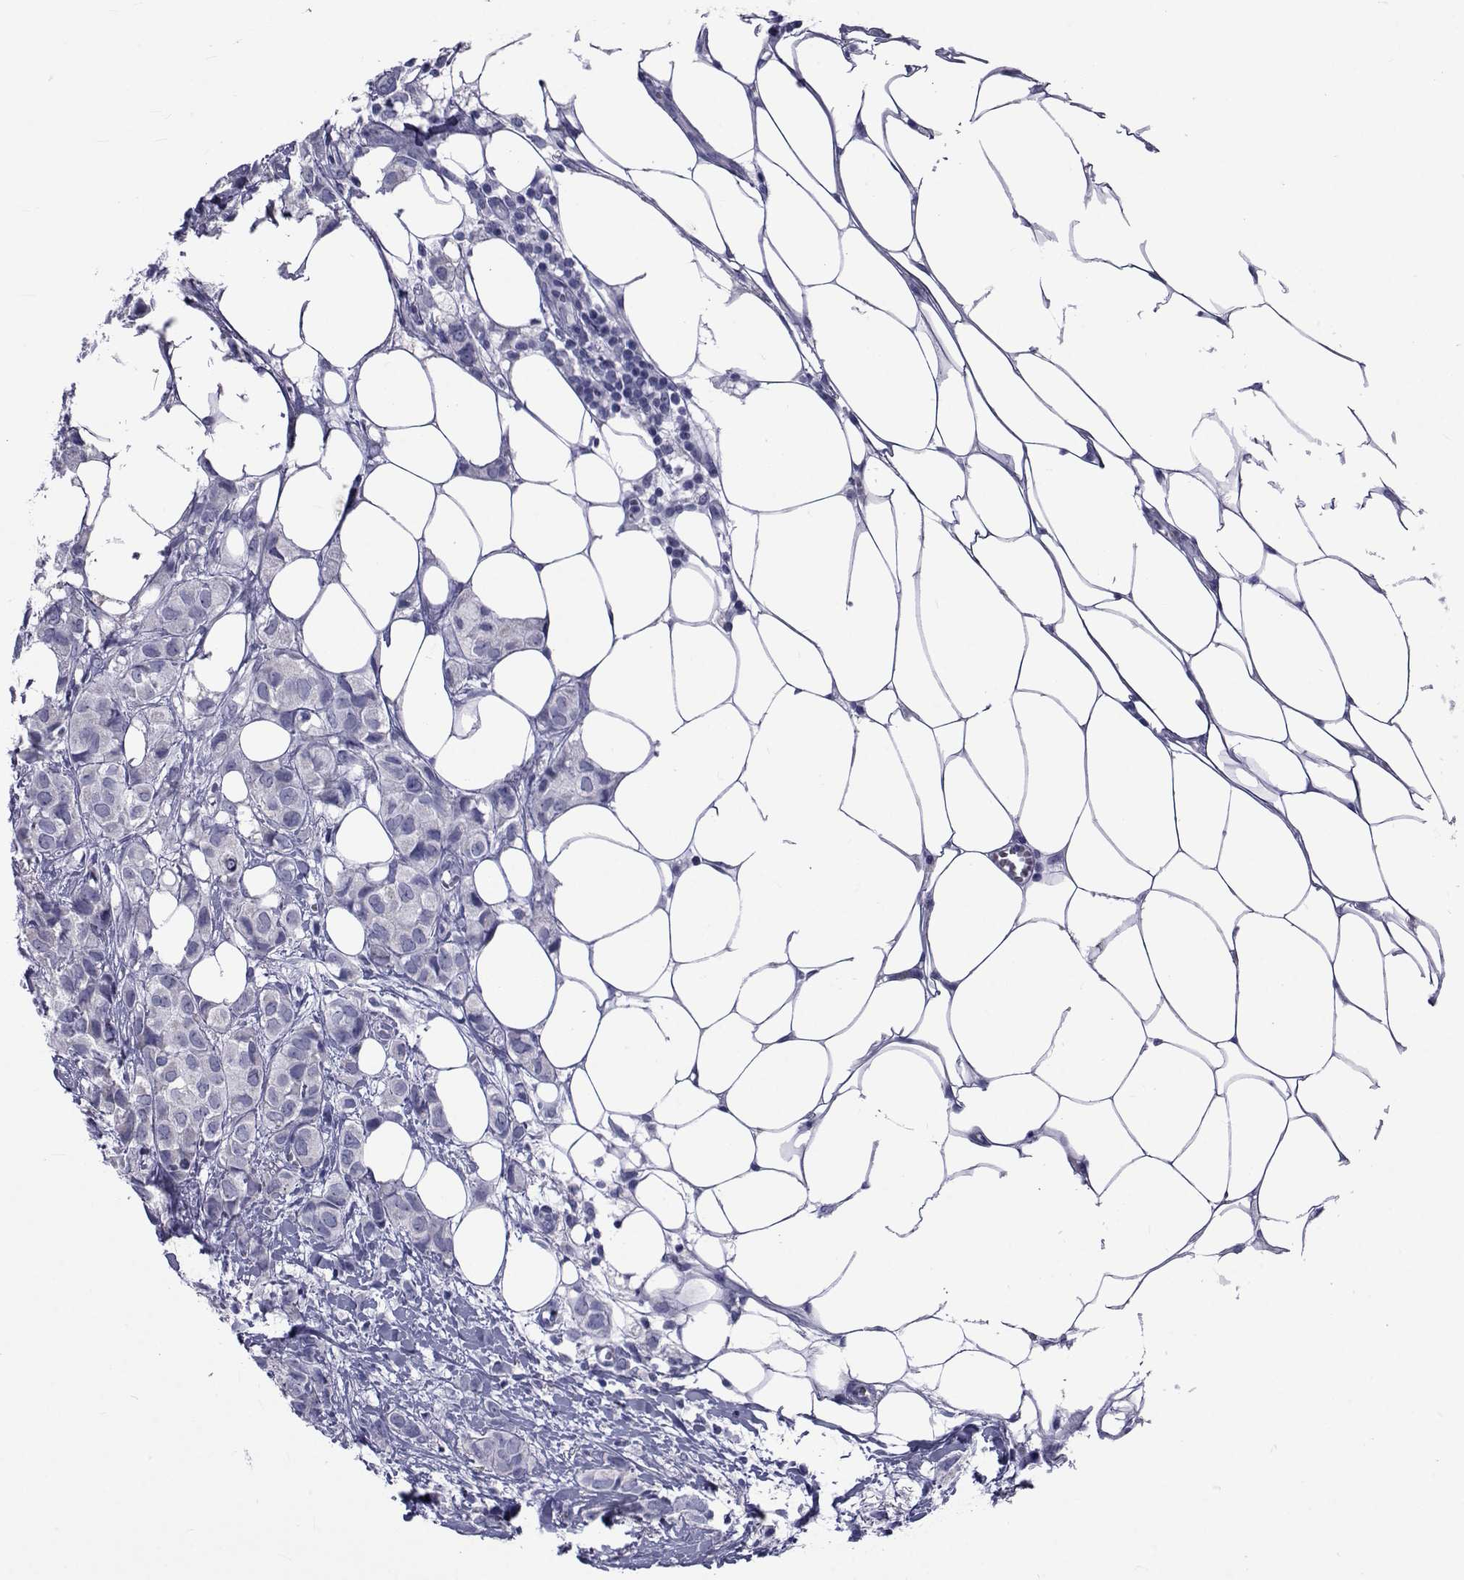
{"staining": {"intensity": "negative", "quantity": "none", "location": "none"}, "tissue": "breast cancer", "cell_type": "Tumor cells", "image_type": "cancer", "snomed": [{"axis": "morphology", "description": "Duct carcinoma"}, {"axis": "topography", "description": "Breast"}], "caption": "There is no significant expression in tumor cells of breast cancer.", "gene": "GKAP1", "patient": {"sex": "female", "age": 85}}